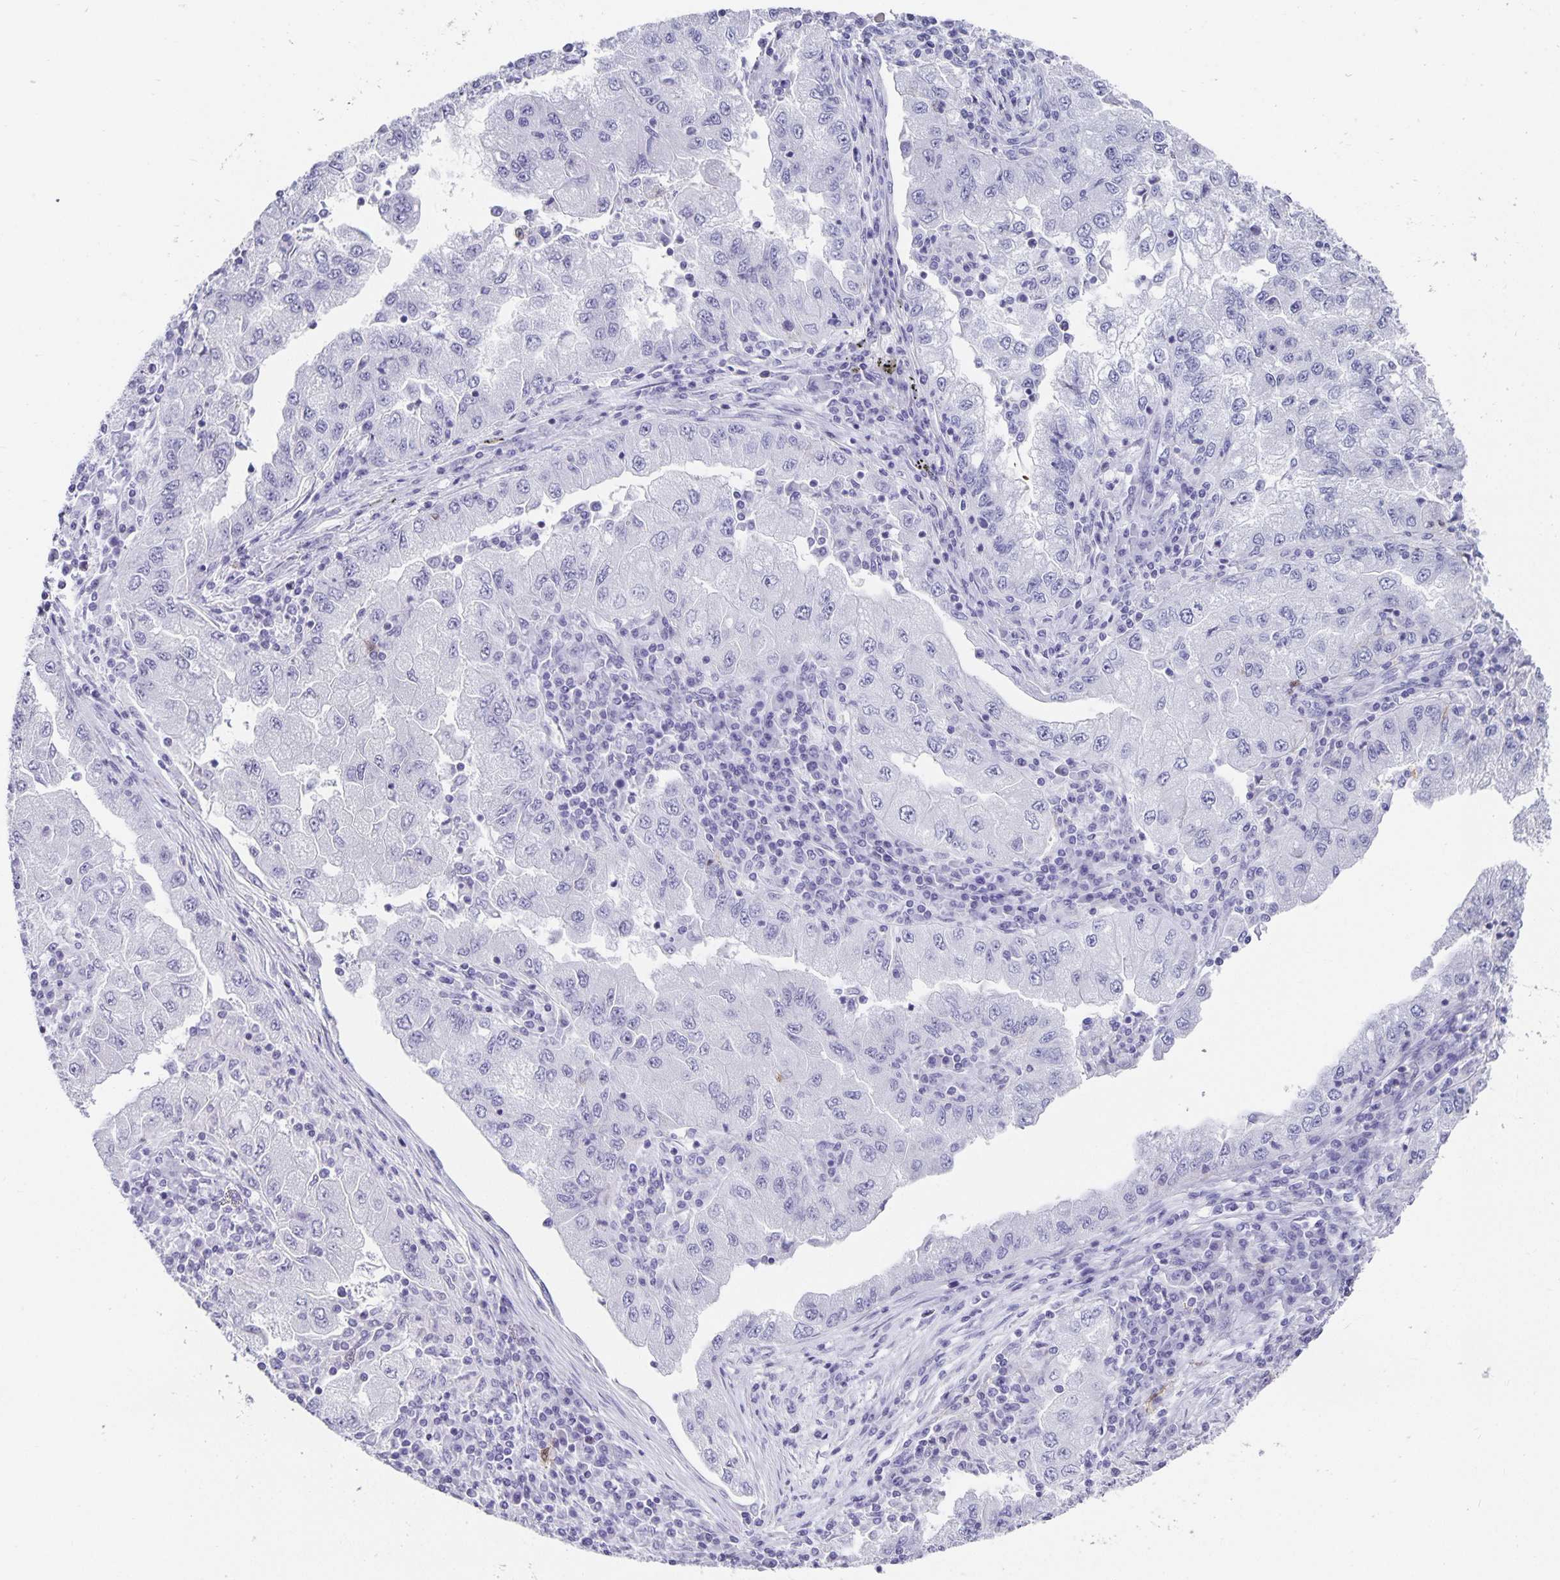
{"staining": {"intensity": "negative", "quantity": "none", "location": "none"}, "tissue": "lung cancer", "cell_type": "Tumor cells", "image_type": "cancer", "snomed": [{"axis": "morphology", "description": "Adenocarcinoma, NOS"}, {"axis": "morphology", "description": "Adenocarcinoma primary or metastatic"}, {"axis": "topography", "description": "Lung"}], "caption": "IHC micrograph of neoplastic tissue: lung cancer stained with DAB demonstrates no significant protein staining in tumor cells.", "gene": "CHGA", "patient": {"sex": "male", "age": 74}}